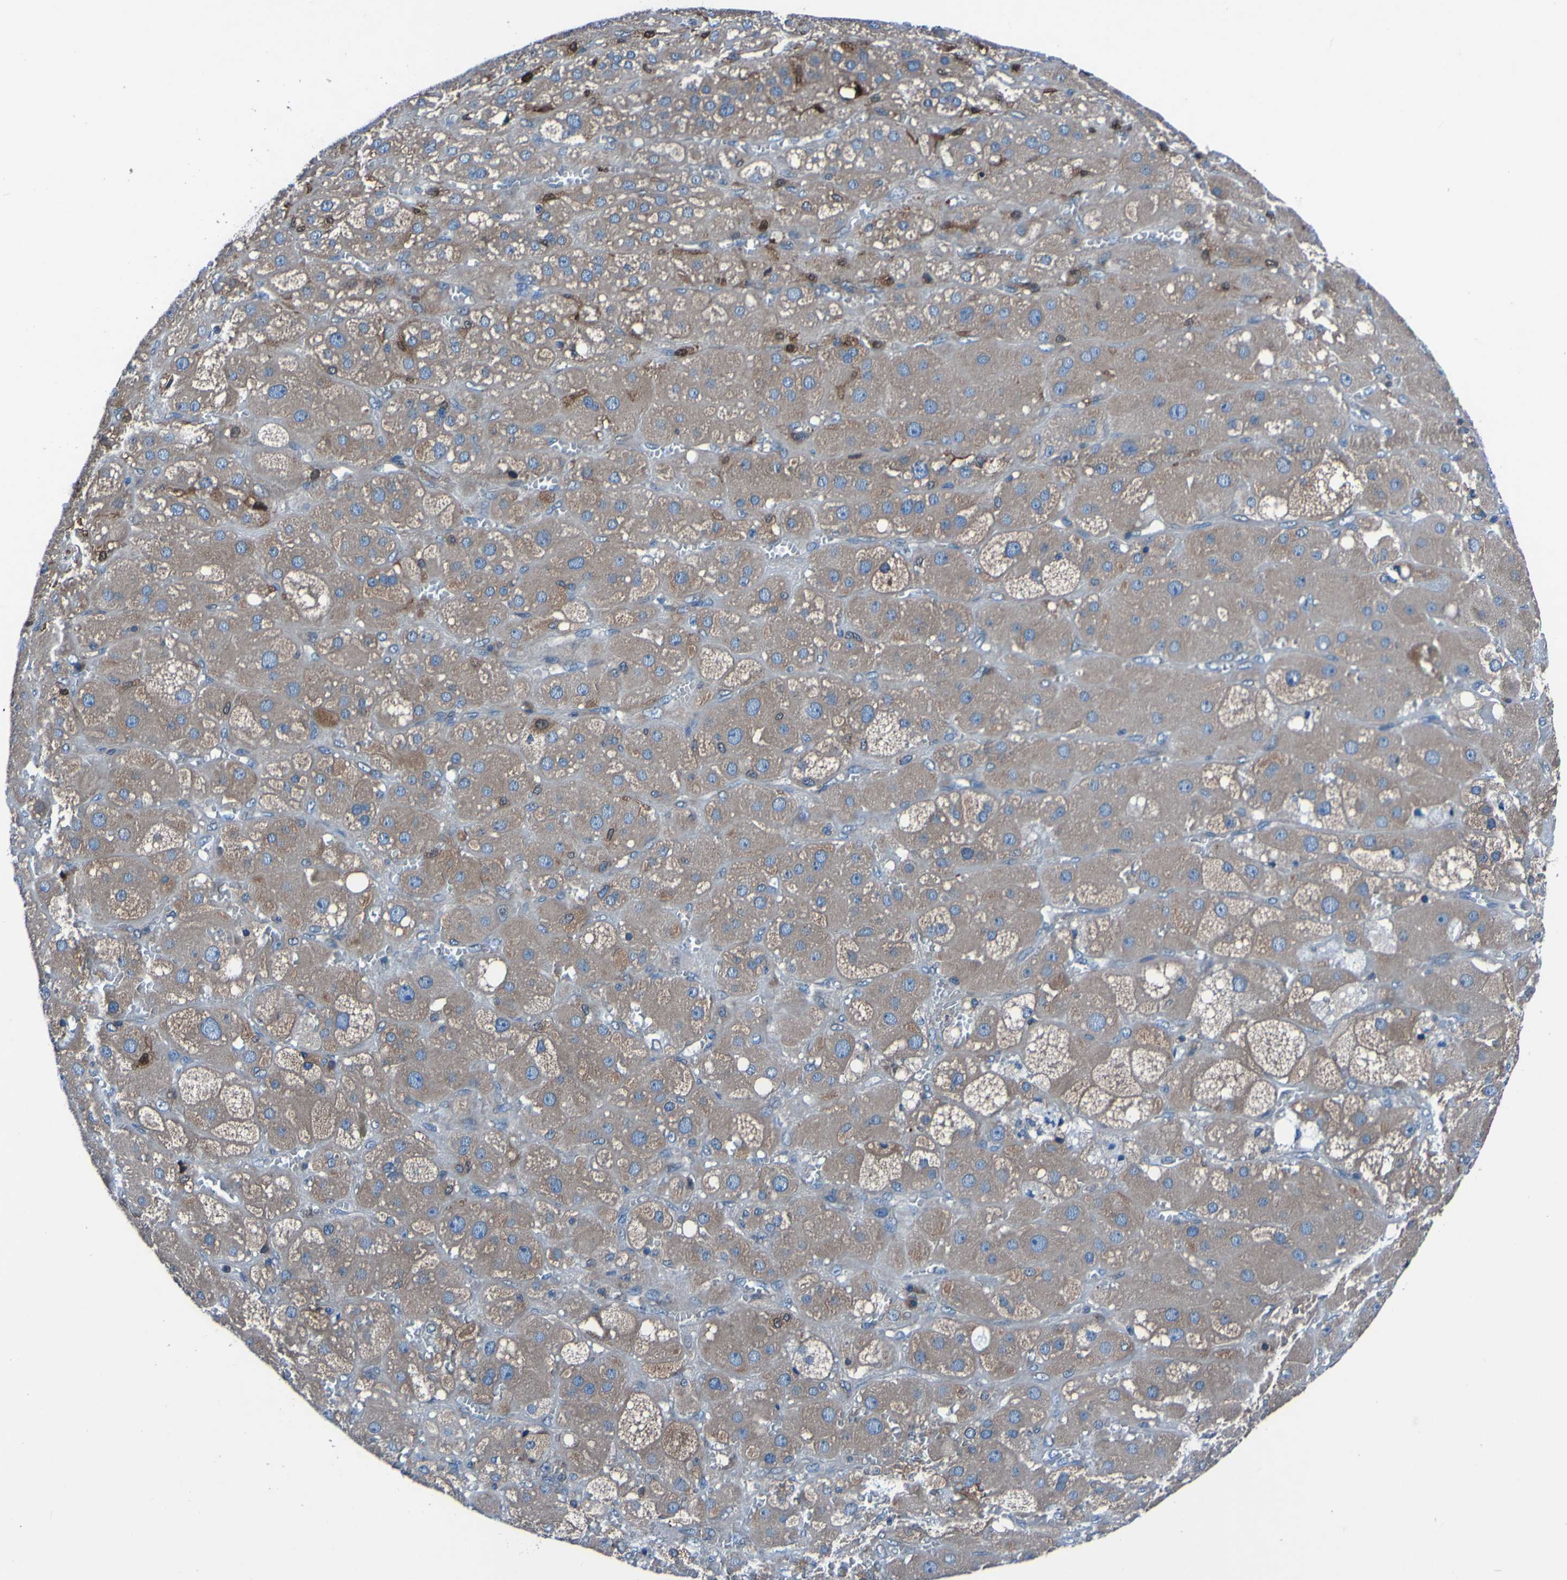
{"staining": {"intensity": "moderate", "quantity": ">75%", "location": "cytoplasmic/membranous"}, "tissue": "adrenal gland", "cell_type": "Glandular cells", "image_type": "normal", "snomed": [{"axis": "morphology", "description": "Normal tissue, NOS"}, {"axis": "topography", "description": "Adrenal gland"}], "caption": "This is a micrograph of immunohistochemistry staining of unremarkable adrenal gland, which shows moderate positivity in the cytoplasmic/membranous of glandular cells.", "gene": "RAB5B", "patient": {"sex": "female", "age": 47}}